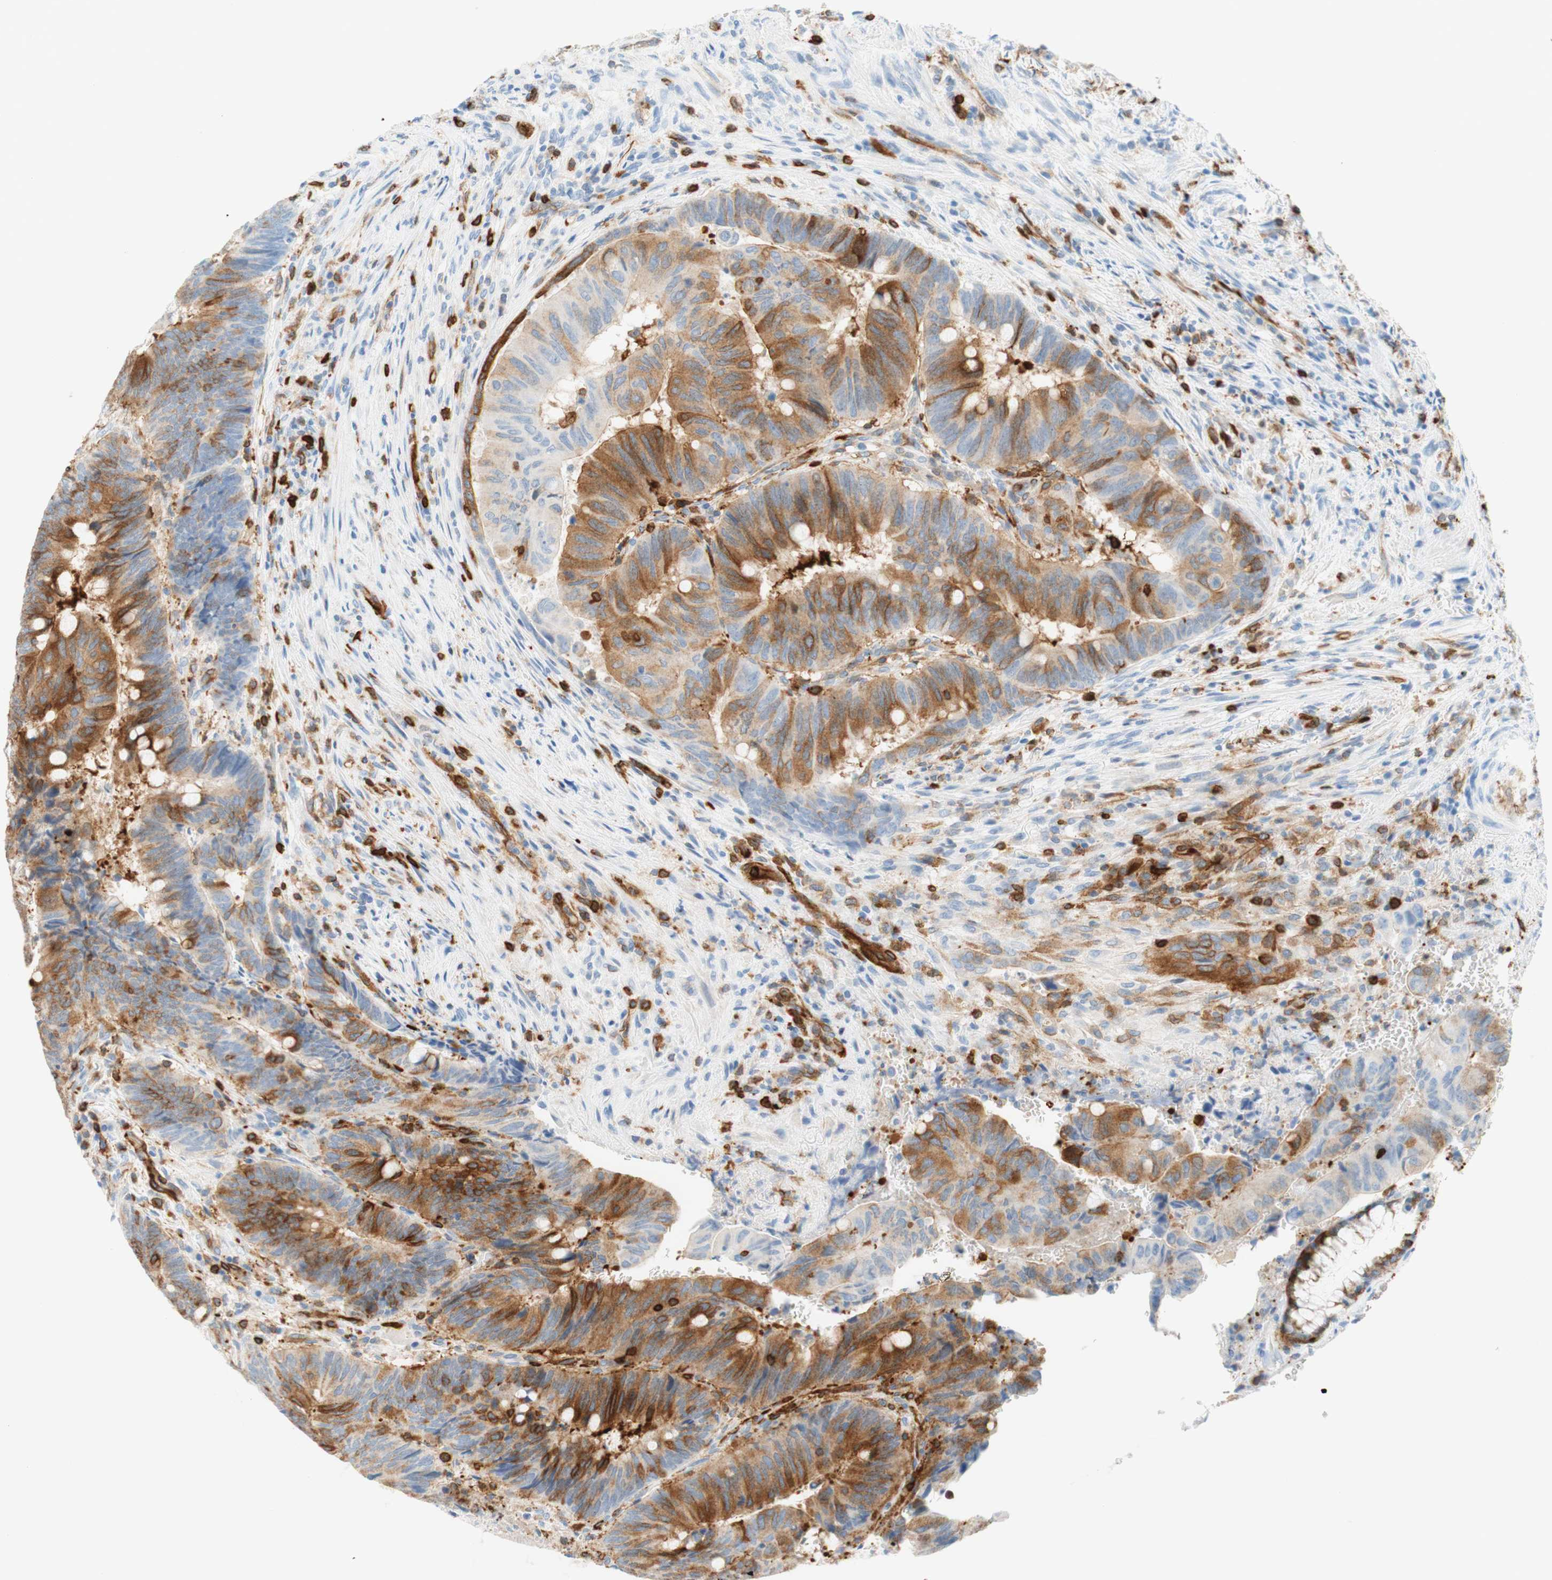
{"staining": {"intensity": "moderate", "quantity": "25%-75%", "location": "cytoplasmic/membranous"}, "tissue": "colorectal cancer", "cell_type": "Tumor cells", "image_type": "cancer", "snomed": [{"axis": "morphology", "description": "Normal tissue, NOS"}, {"axis": "morphology", "description": "Adenocarcinoma, NOS"}, {"axis": "topography", "description": "Rectum"}, {"axis": "topography", "description": "Peripheral nerve tissue"}], "caption": "Immunohistochemical staining of human colorectal cancer (adenocarcinoma) shows medium levels of moderate cytoplasmic/membranous protein expression in about 25%-75% of tumor cells.", "gene": "STMN1", "patient": {"sex": "male", "age": 92}}